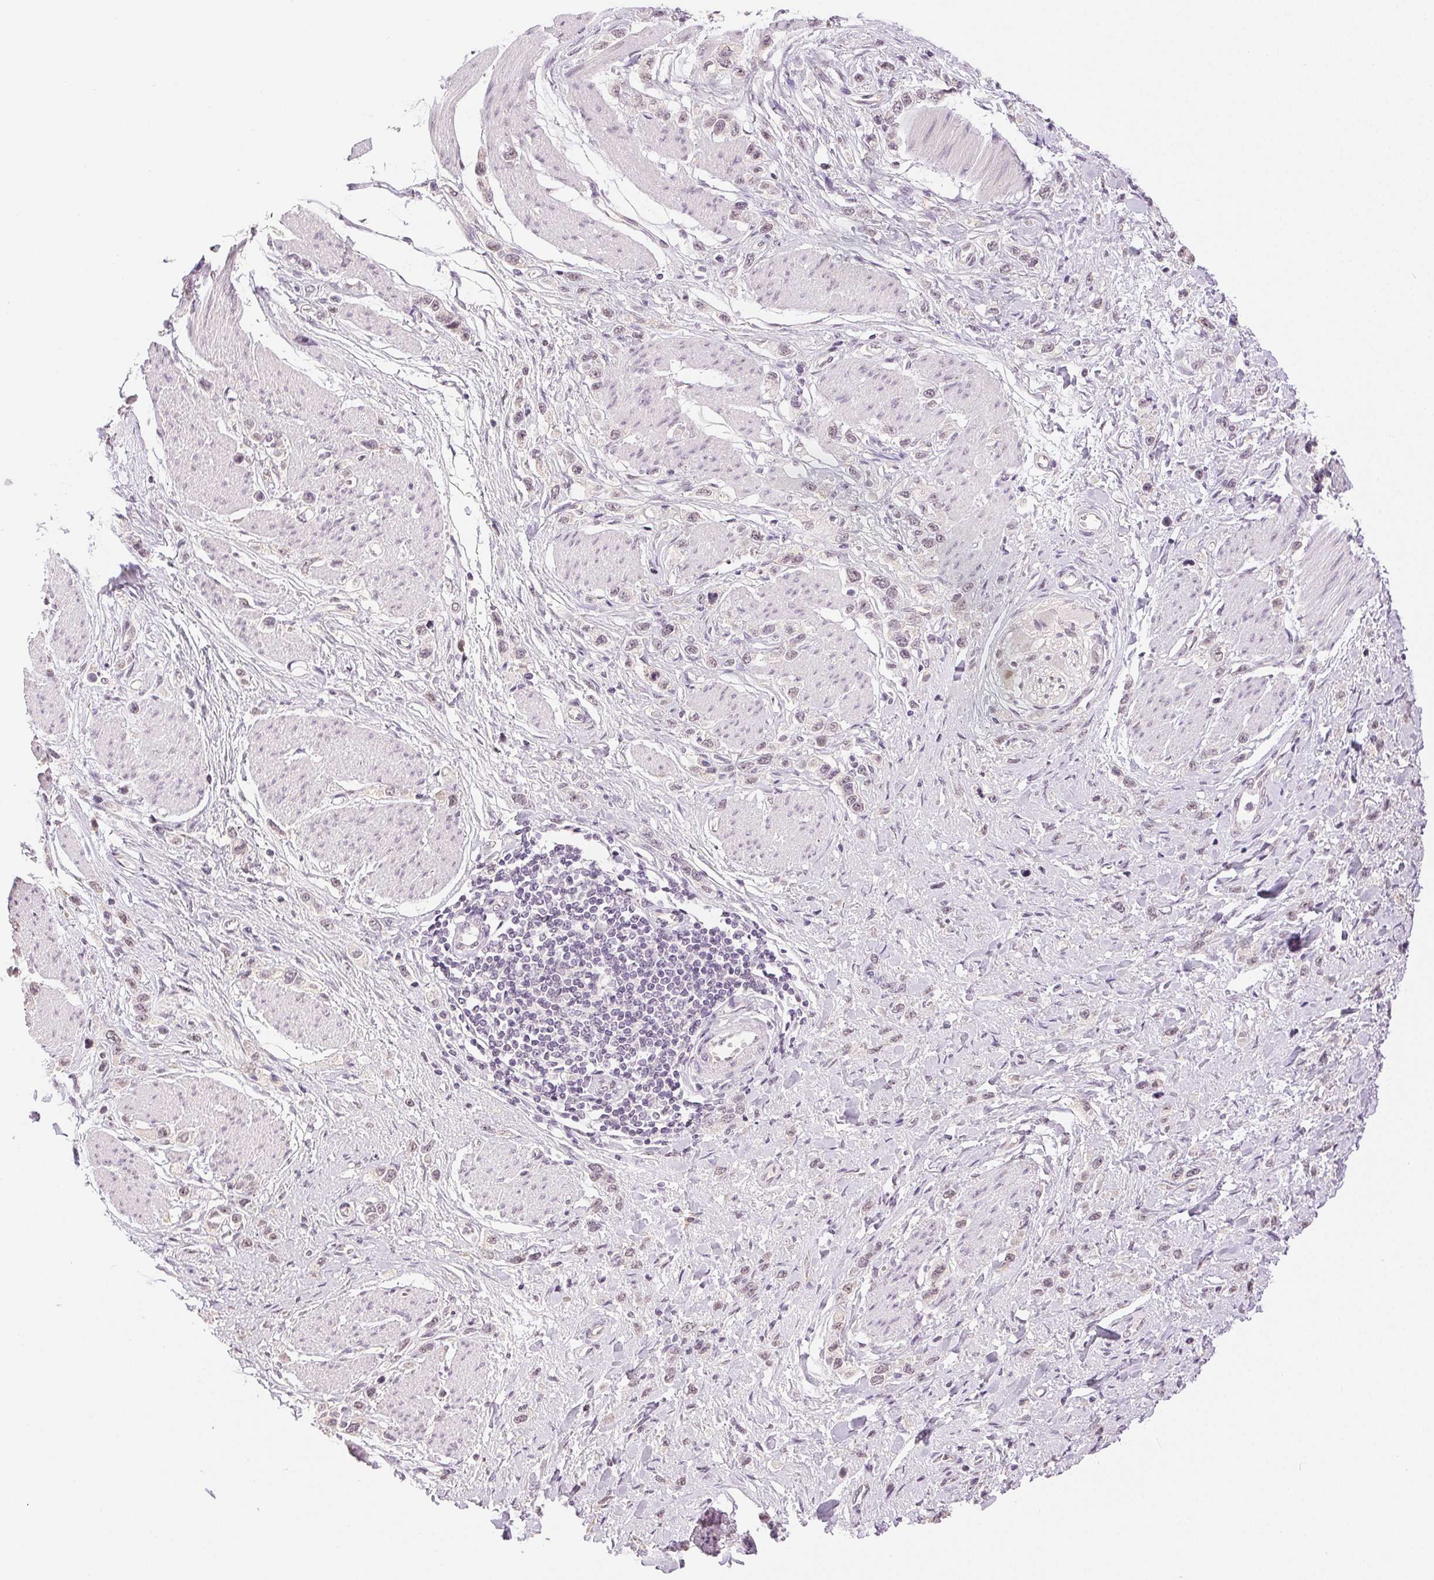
{"staining": {"intensity": "weak", "quantity": "<25%", "location": "nuclear"}, "tissue": "stomach cancer", "cell_type": "Tumor cells", "image_type": "cancer", "snomed": [{"axis": "morphology", "description": "Adenocarcinoma, NOS"}, {"axis": "topography", "description": "Stomach"}], "caption": "Tumor cells show no significant protein expression in stomach cancer (adenocarcinoma).", "gene": "PLCB1", "patient": {"sex": "female", "age": 65}}